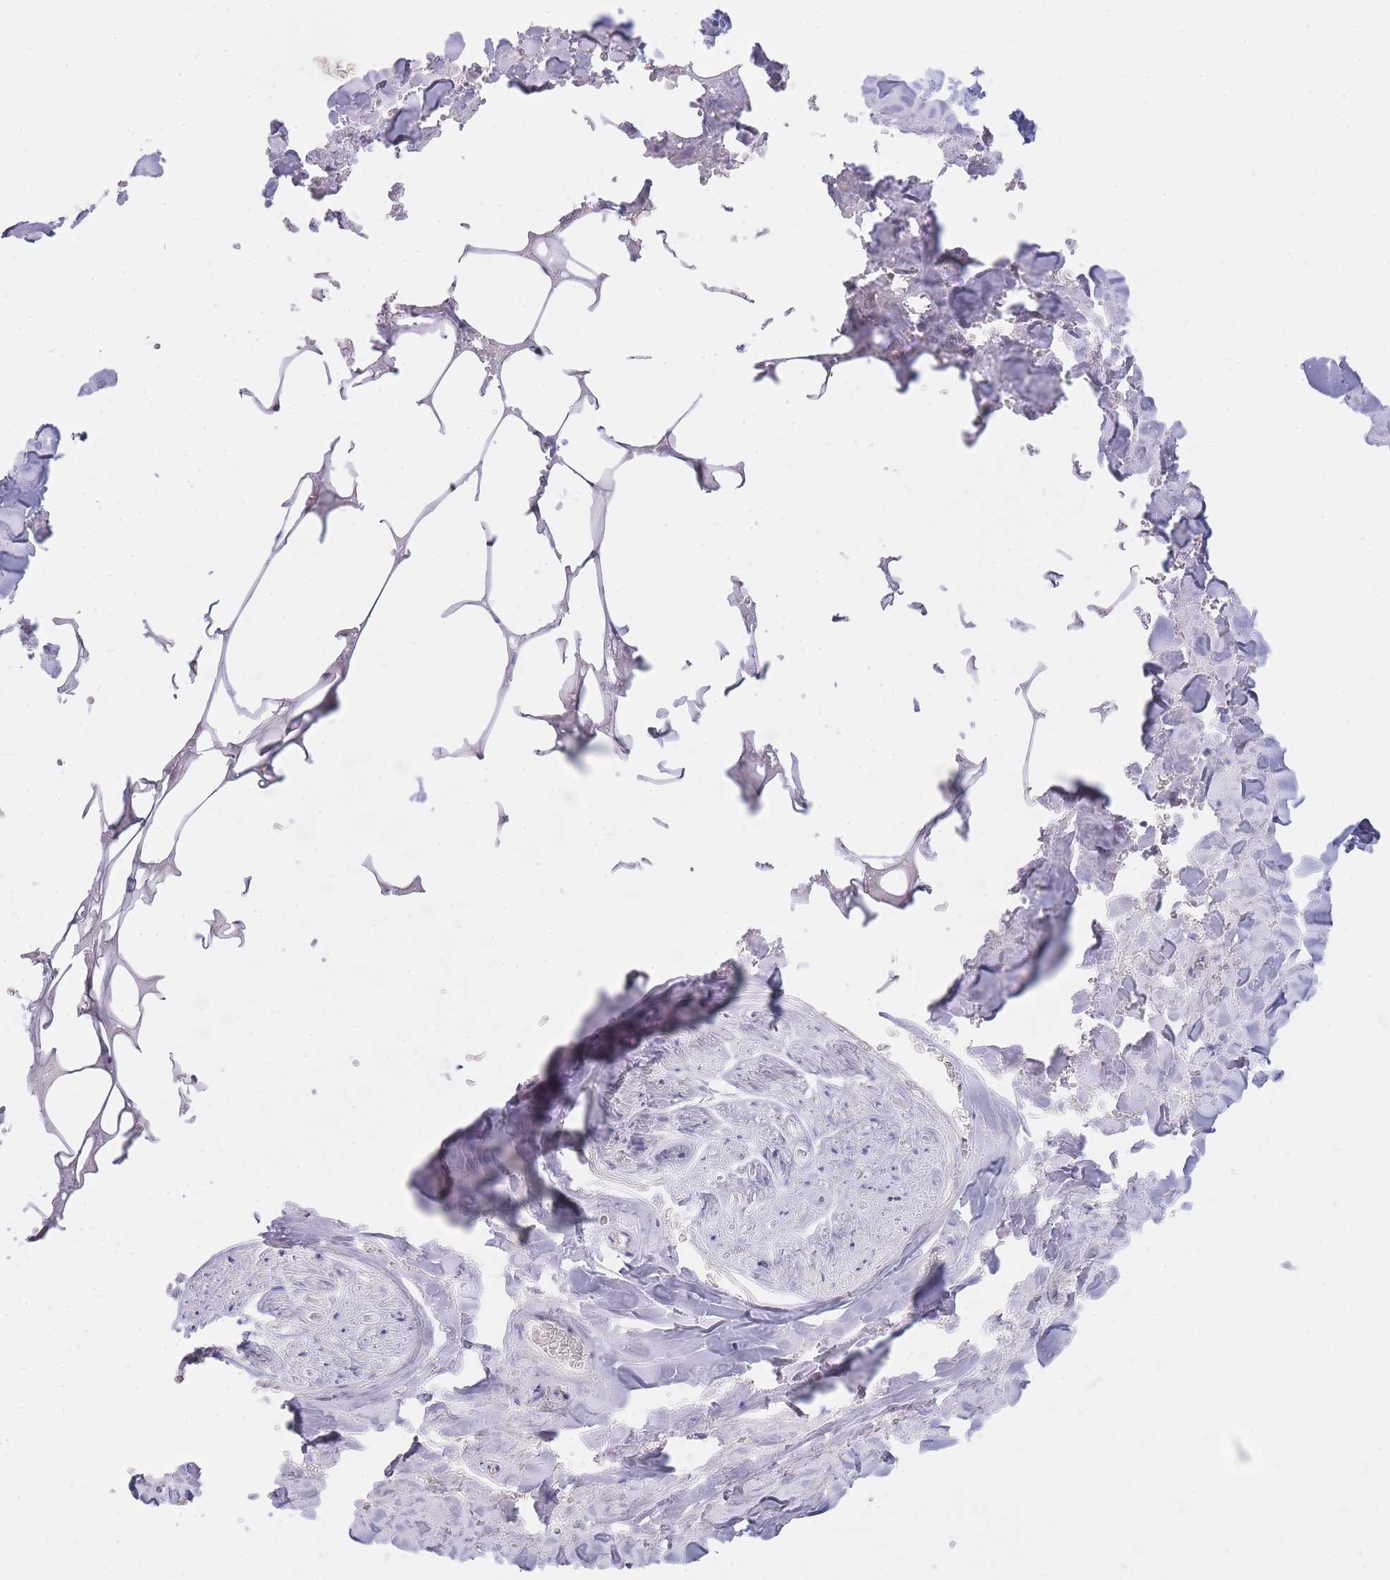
{"staining": {"intensity": "negative", "quantity": "none", "location": "none"}, "tissue": "adipose tissue", "cell_type": "Adipocytes", "image_type": "normal", "snomed": [{"axis": "morphology", "description": "Normal tissue, NOS"}, {"axis": "topography", "description": "Salivary gland"}, {"axis": "topography", "description": "Peripheral nerve tissue"}], "caption": "Adipocytes show no significant expression in unremarkable adipose tissue. (DAB (3,3'-diaminobenzidine) IHC with hematoxylin counter stain).", "gene": "FRAT2", "patient": {"sex": "male", "age": 38}}